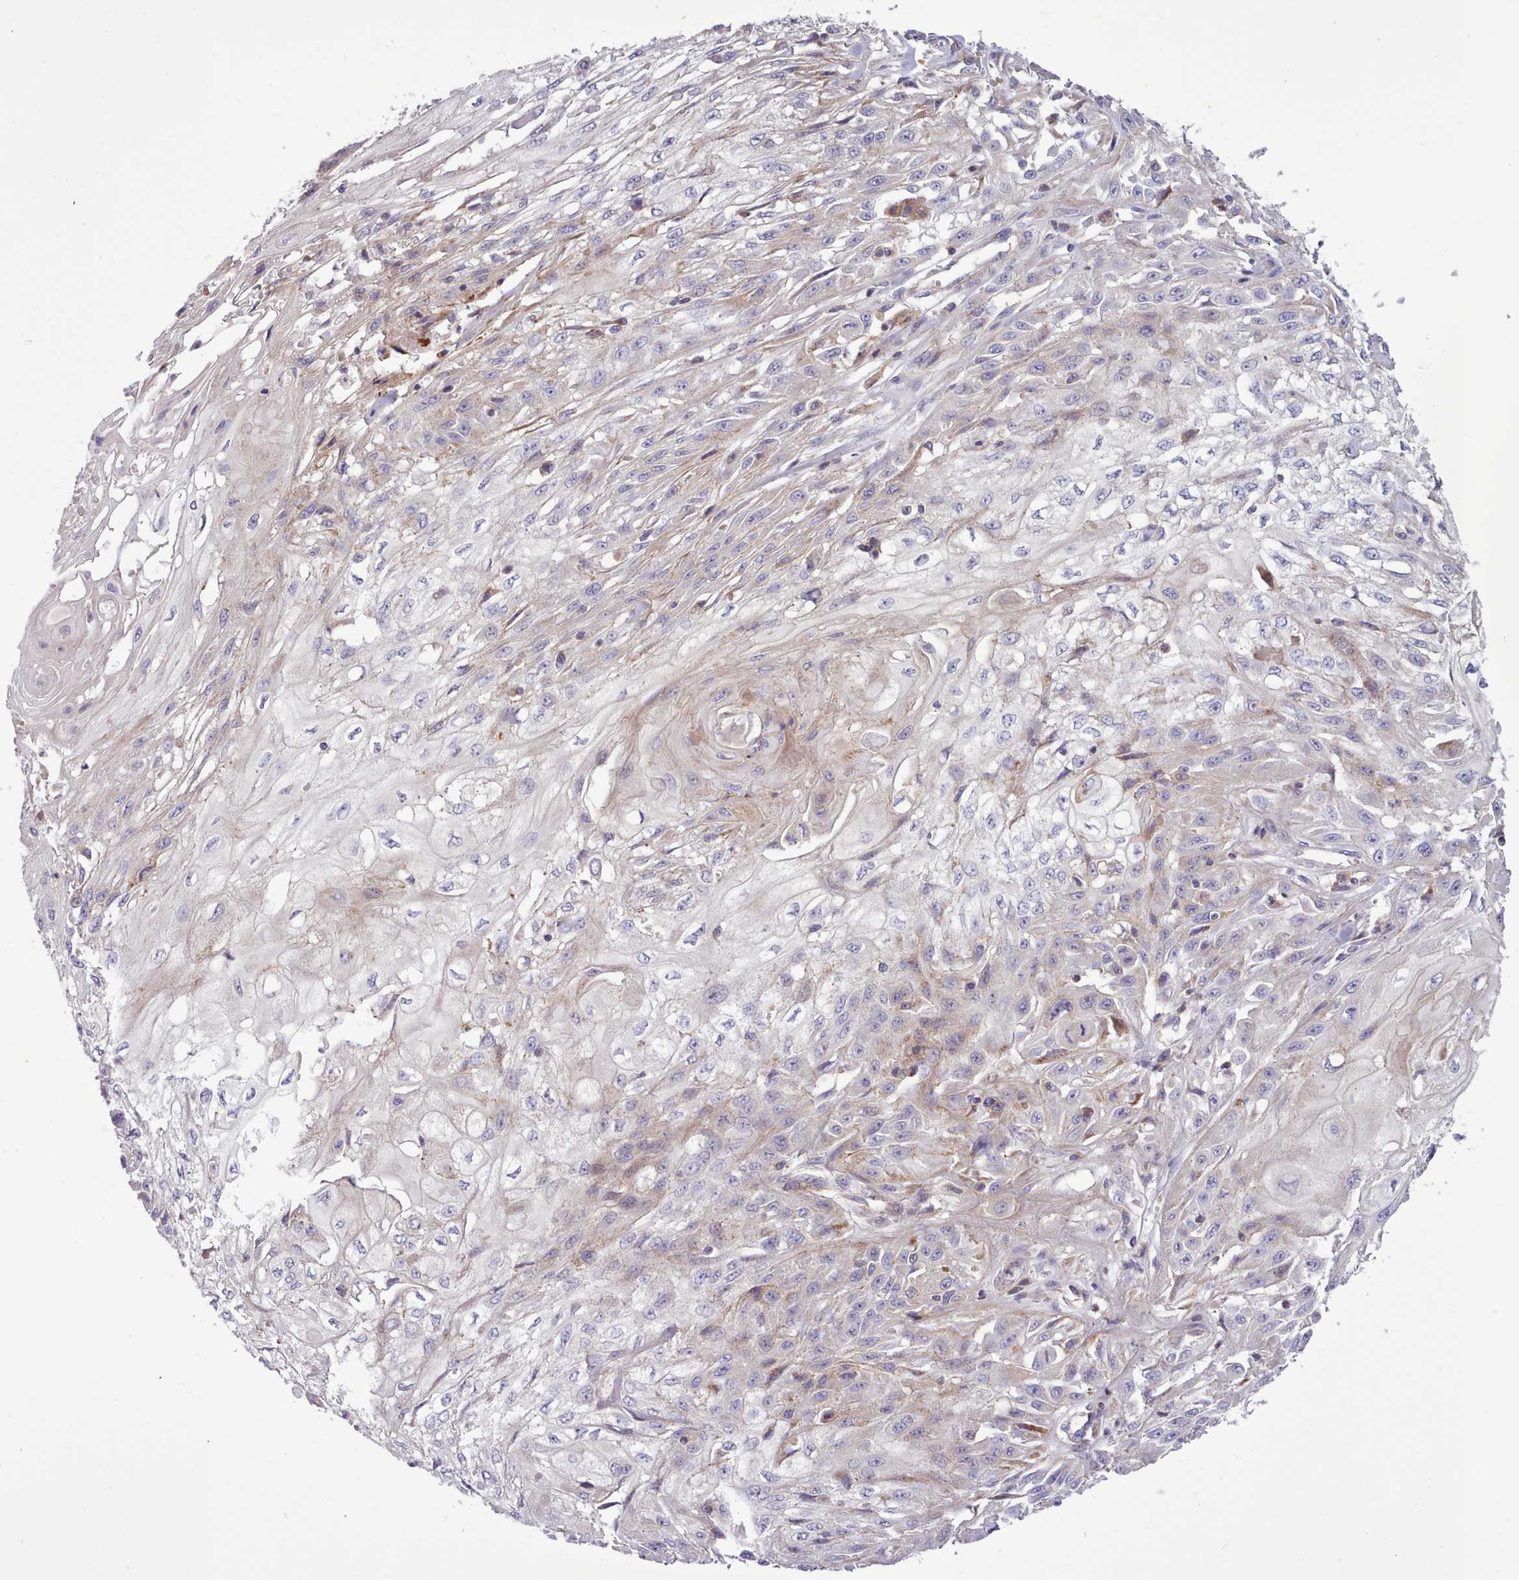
{"staining": {"intensity": "weak", "quantity": "<25%", "location": "cytoplasmic/membranous"}, "tissue": "skin cancer", "cell_type": "Tumor cells", "image_type": "cancer", "snomed": [{"axis": "morphology", "description": "Squamous cell carcinoma, NOS"}, {"axis": "morphology", "description": "Squamous cell carcinoma, metastatic, NOS"}, {"axis": "topography", "description": "Skin"}, {"axis": "topography", "description": "Lymph node"}], "caption": "Skin cancer (metastatic squamous cell carcinoma) was stained to show a protein in brown. There is no significant staining in tumor cells. (DAB immunohistochemistry (IHC) visualized using brightfield microscopy, high magnification).", "gene": "TENT4B", "patient": {"sex": "male", "age": 75}}